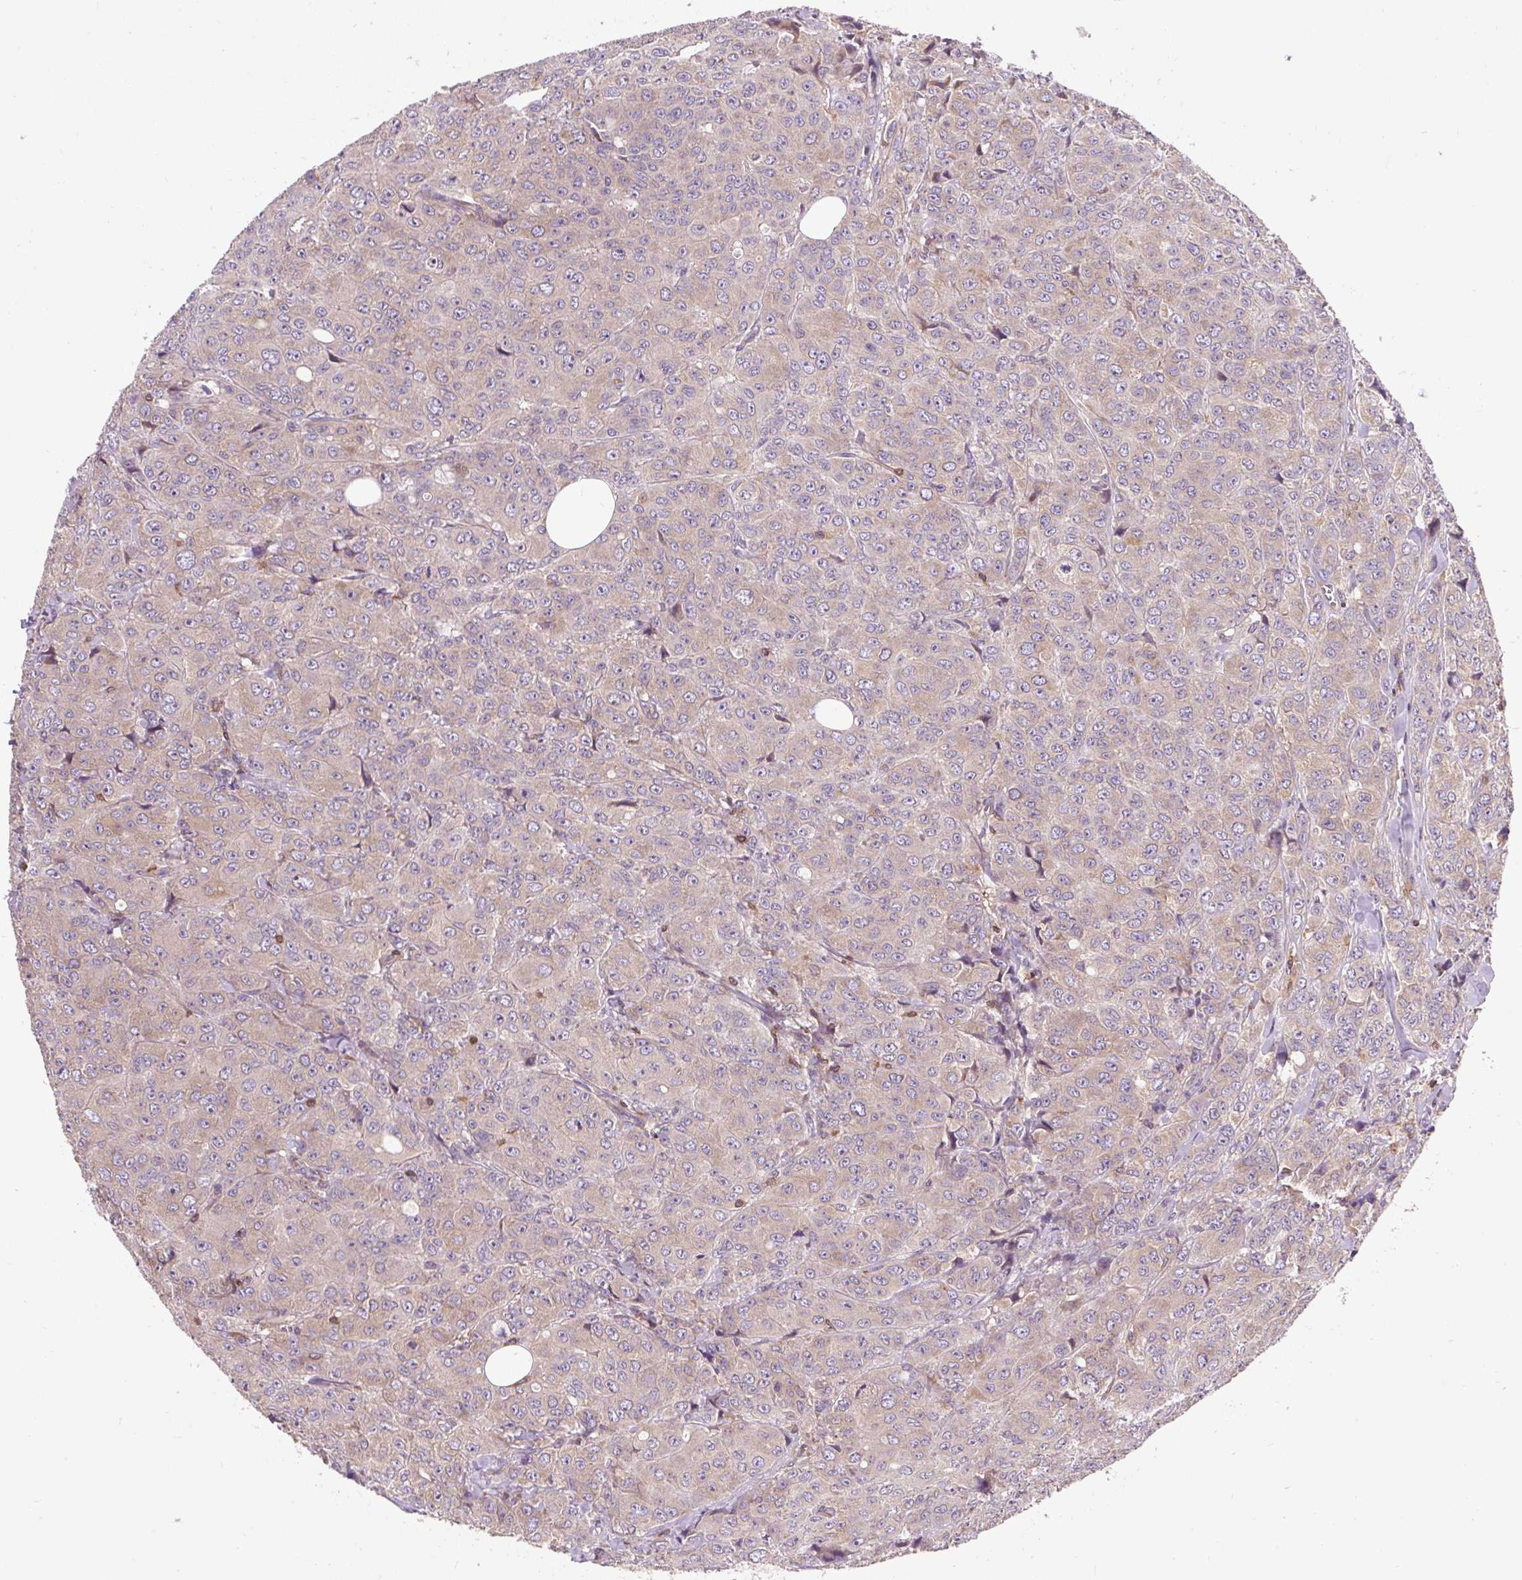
{"staining": {"intensity": "weak", "quantity": ">75%", "location": "cytoplasmic/membranous"}, "tissue": "breast cancer", "cell_type": "Tumor cells", "image_type": "cancer", "snomed": [{"axis": "morphology", "description": "Duct carcinoma"}, {"axis": "topography", "description": "Breast"}], "caption": "Protein expression analysis of infiltrating ductal carcinoma (breast) exhibits weak cytoplasmic/membranous positivity in about >75% of tumor cells.", "gene": "CISD3", "patient": {"sex": "female", "age": 43}}